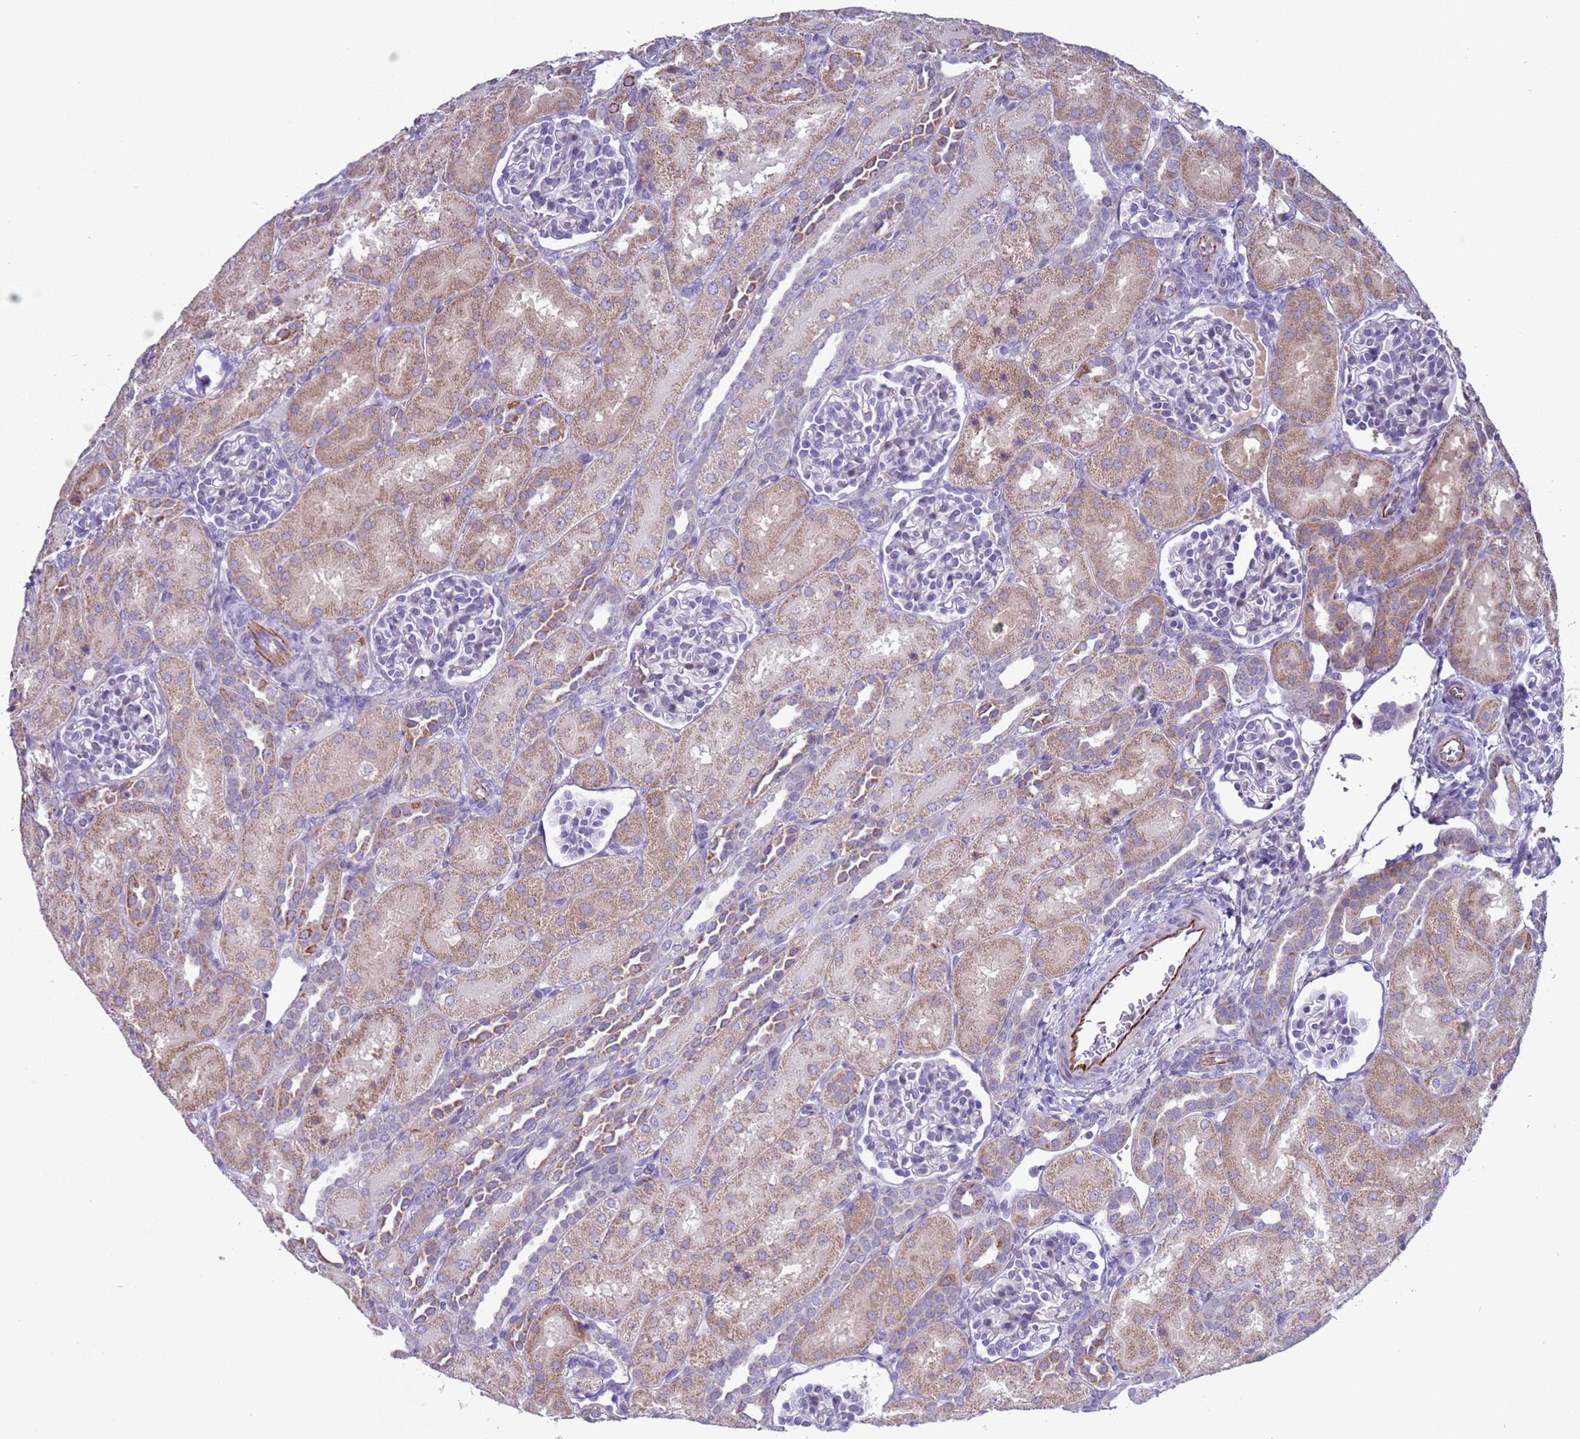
{"staining": {"intensity": "negative", "quantity": "none", "location": "none"}, "tissue": "kidney", "cell_type": "Cells in glomeruli", "image_type": "normal", "snomed": [{"axis": "morphology", "description": "Normal tissue, NOS"}, {"axis": "topography", "description": "Kidney"}], "caption": "Protein analysis of benign kidney shows no significant staining in cells in glomeruli.", "gene": "ABHD17B", "patient": {"sex": "male", "age": 1}}